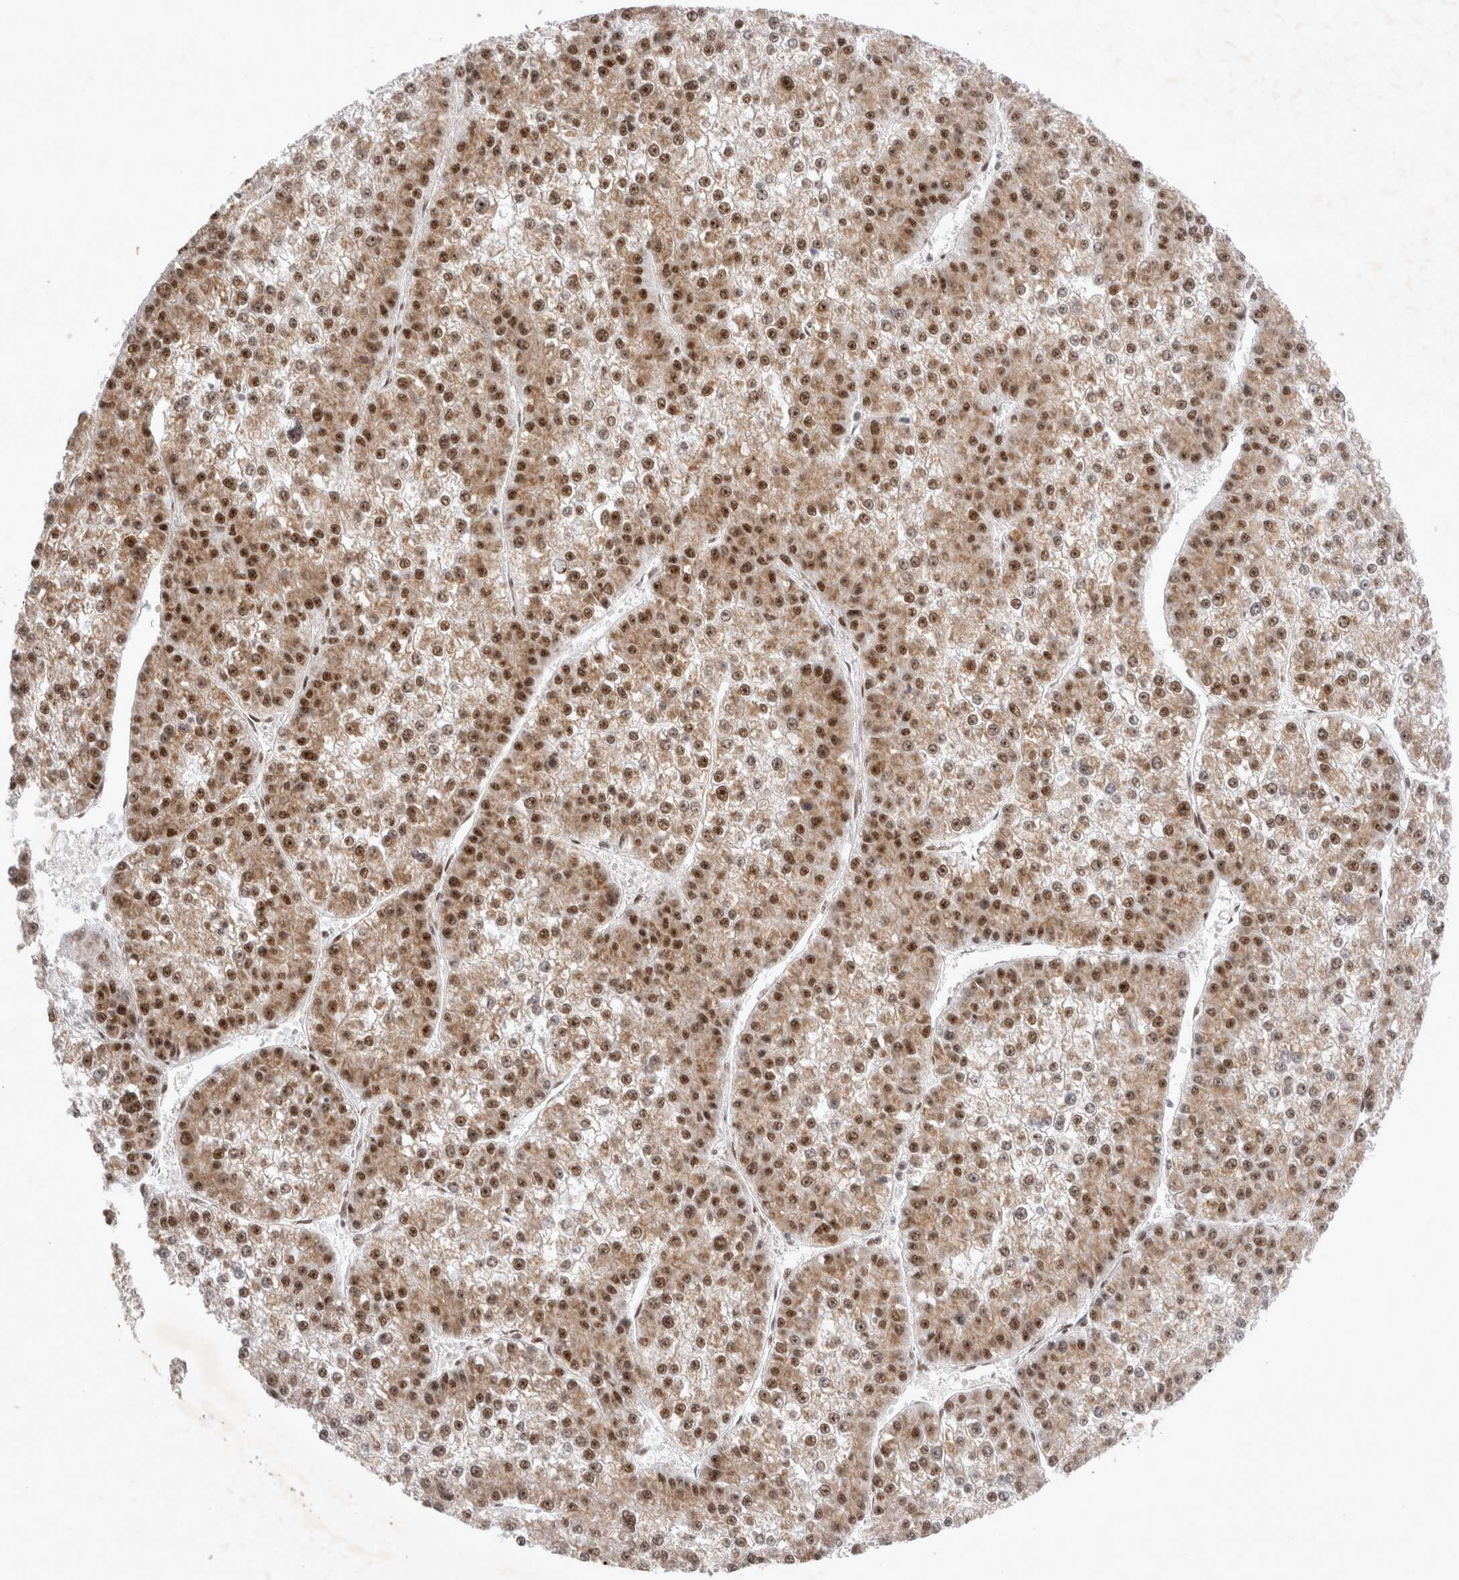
{"staining": {"intensity": "moderate", "quantity": ">75%", "location": "cytoplasmic/membranous,nuclear"}, "tissue": "liver cancer", "cell_type": "Tumor cells", "image_type": "cancer", "snomed": [{"axis": "morphology", "description": "Carcinoma, Hepatocellular, NOS"}, {"axis": "topography", "description": "Liver"}], "caption": "Human liver hepatocellular carcinoma stained with a protein marker shows moderate staining in tumor cells.", "gene": "MRPL37", "patient": {"sex": "female", "age": 73}}